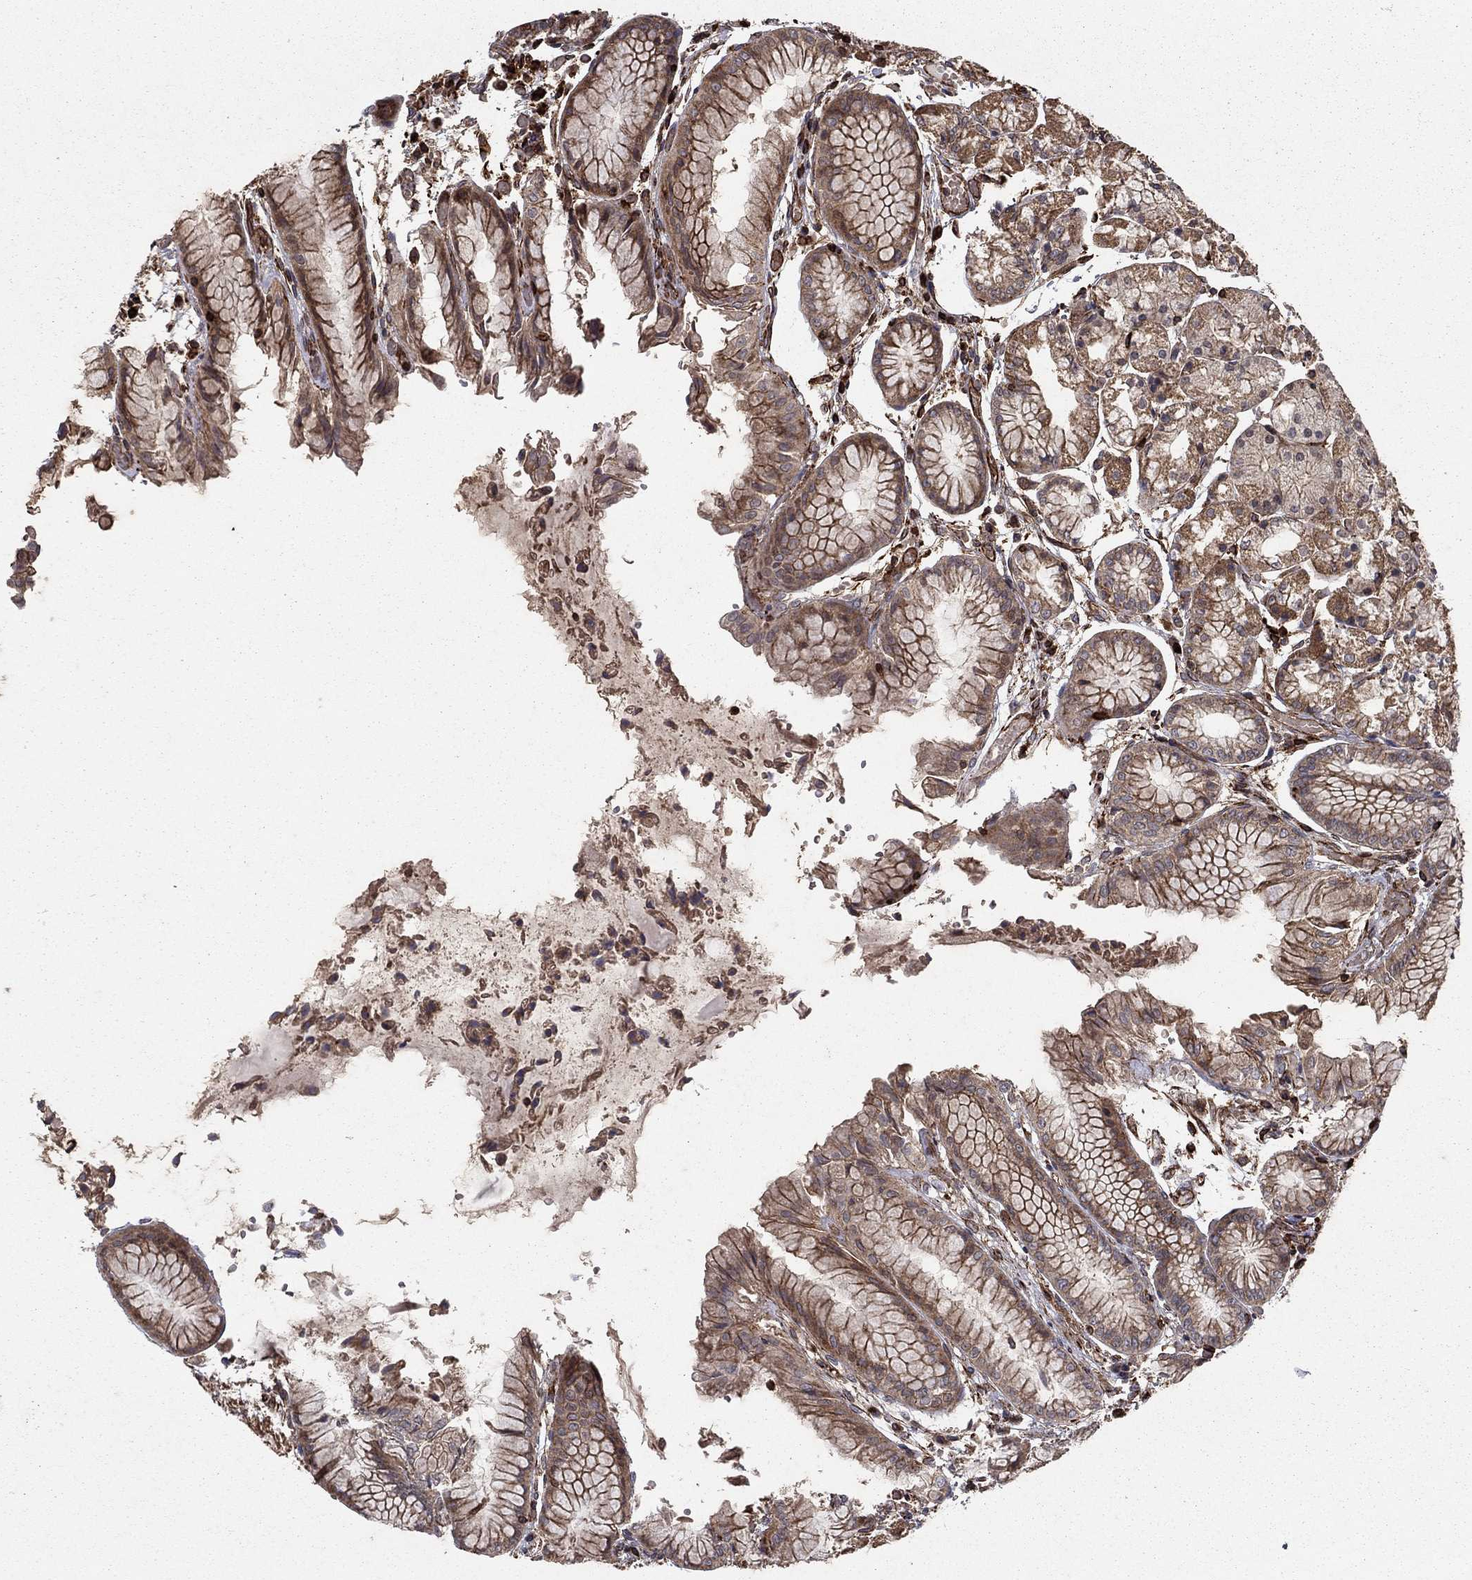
{"staining": {"intensity": "moderate", "quantity": "25%-75%", "location": "cytoplasmic/membranous"}, "tissue": "stomach", "cell_type": "Glandular cells", "image_type": "normal", "snomed": [{"axis": "morphology", "description": "Normal tissue, NOS"}, {"axis": "topography", "description": "Stomach, upper"}], "caption": "Immunohistochemistry (IHC) micrograph of benign stomach: human stomach stained using IHC exhibits medium levels of moderate protein expression localized specifically in the cytoplasmic/membranous of glandular cells, appearing as a cytoplasmic/membranous brown color.", "gene": "ADM", "patient": {"sex": "male", "age": 72}}